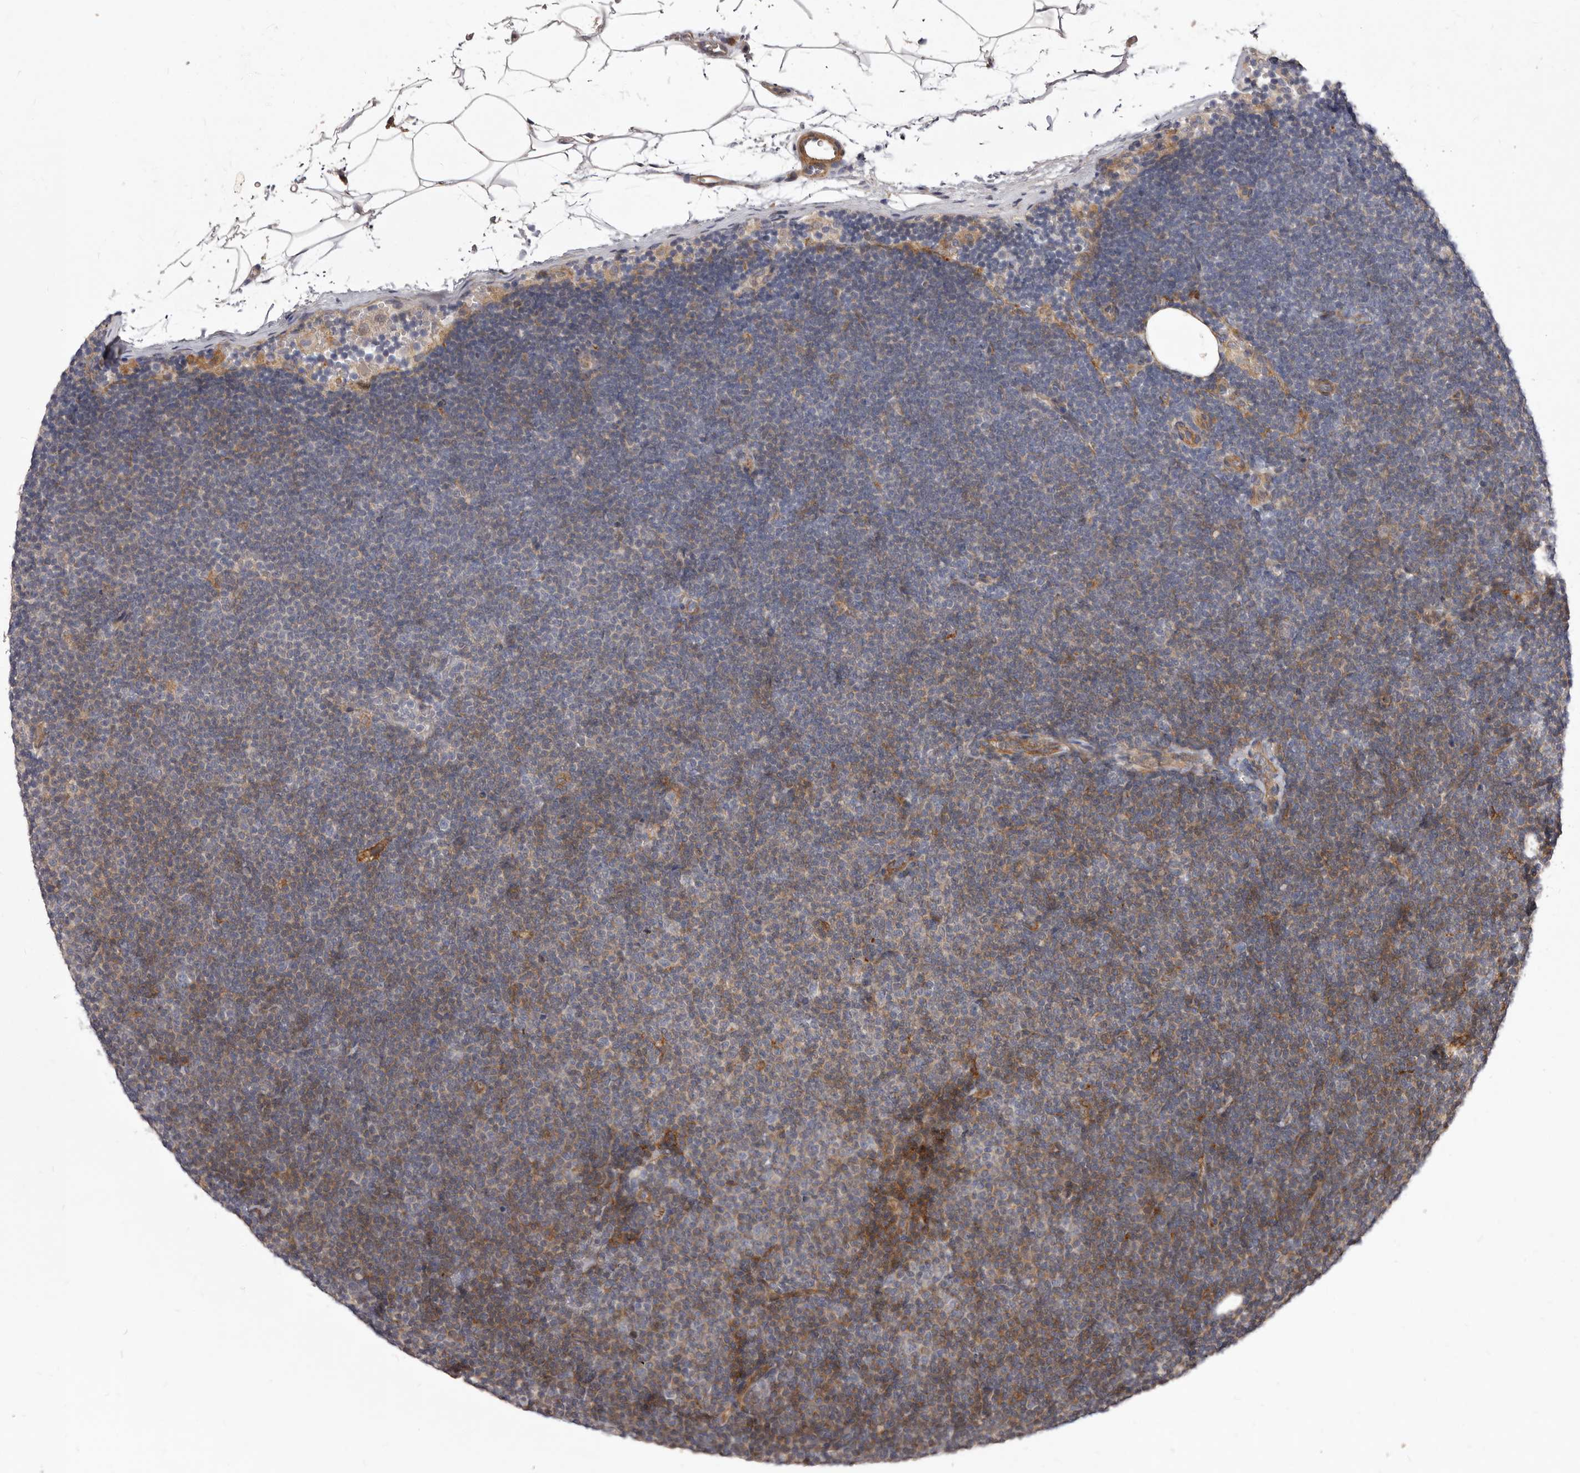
{"staining": {"intensity": "negative", "quantity": "none", "location": "none"}, "tissue": "lymphoma", "cell_type": "Tumor cells", "image_type": "cancer", "snomed": [{"axis": "morphology", "description": "Malignant lymphoma, non-Hodgkin's type, Low grade"}, {"axis": "topography", "description": "Lymph node"}], "caption": "High power microscopy image of an IHC photomicrograph of lymphoma, revealing no significant staining in tumor cells.", "gene": "ALPK1", "patient": {"sex": "female", "age": 53}}